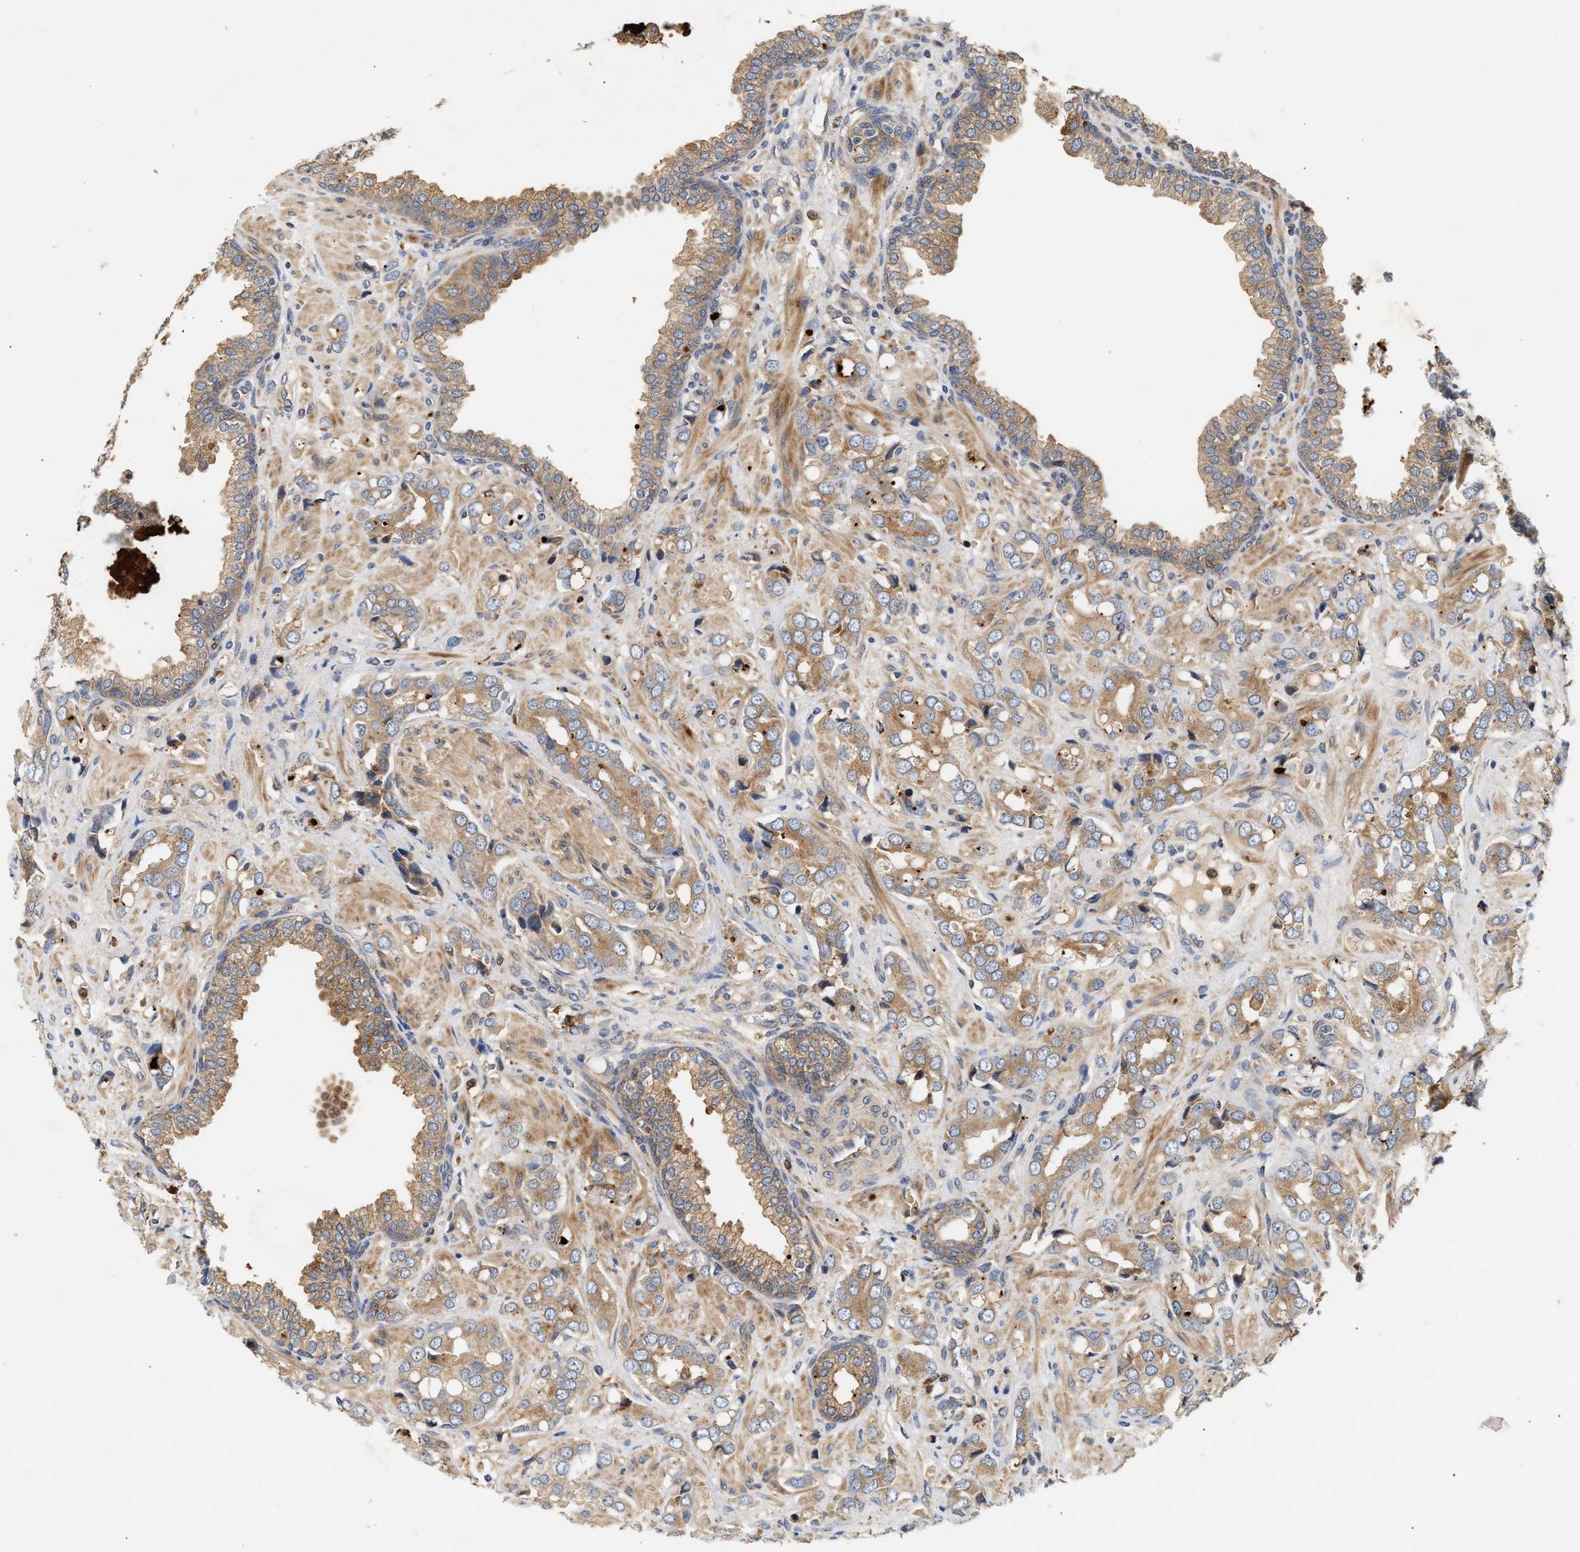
{"staining": {"intensity": "moderate", "quantity": ">75%", "location": "cytoplasmic/membranous"}, "tissue": "prostate cancer", "cell_type": "Tumor cells", "image_type": "cancer", "snomed": [{"axis": "morphology", "description": "Adenocarcinoma, High grade"}, {"axis": "topography", "description": "Prostate"}], "caption": "This is a micrograph of immunohistochemistry (IHC) staining of adenocarcinoma (high-grade) (prostate), which shows moderate positivity in the cytoplasmic/membranous of tumor cells.", "gene": "PLCD1", "patient": {"sex": "male", "age": 52}}